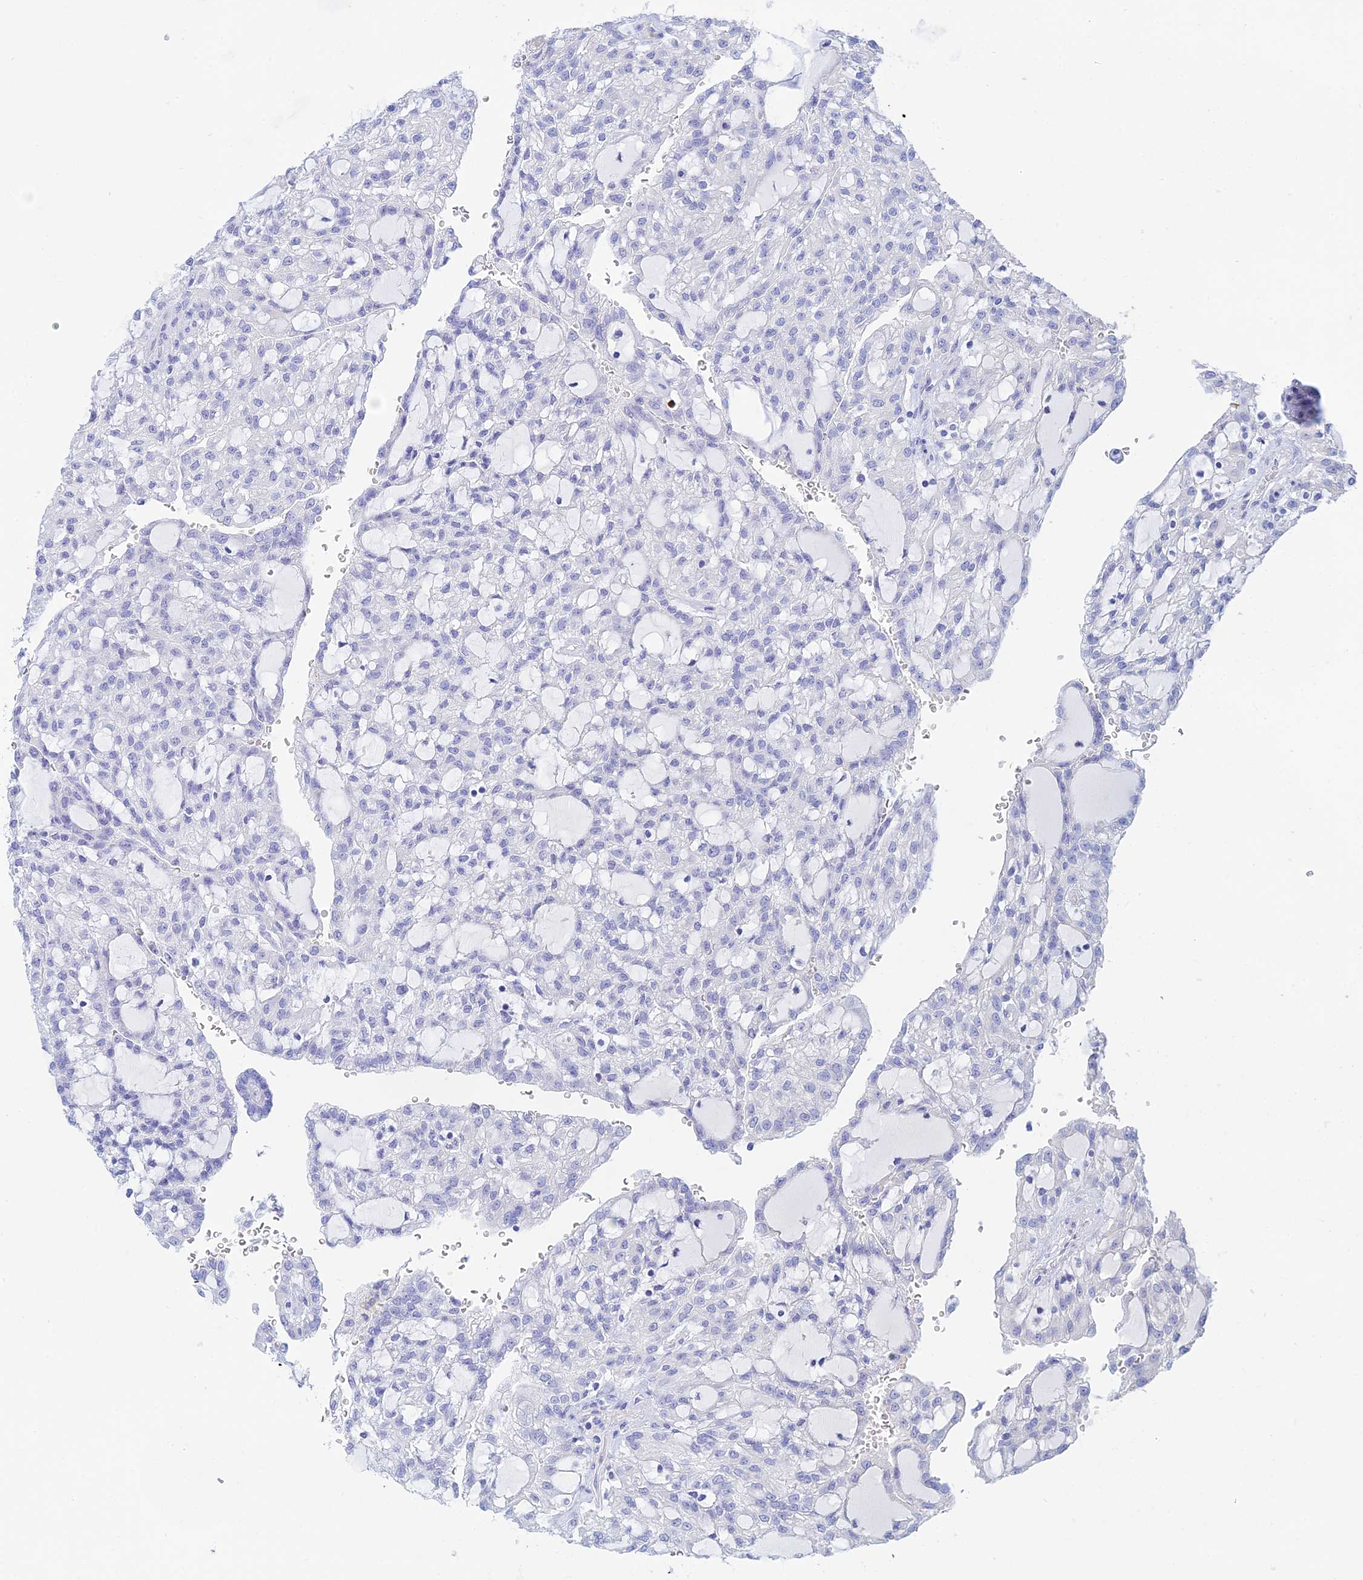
{"staining": {"intensity": "negative", "quantity": "none", "location": "none"}, "tissue": "renal cancer", "cell_type": "Tumor cells", "image_type": "cancer", "snomed": [{"axis": "morphology", "description": "Adenocarcinoma, NOS"}, {"axis": "topography", "description": "Kidney"}], "caption": "Renal cancer (adenocarcinoma) stained for a protein using IHC displays no staining tumor cells.", "gene": "CEP152", "patient": {"sex": "male", "age": 63}}